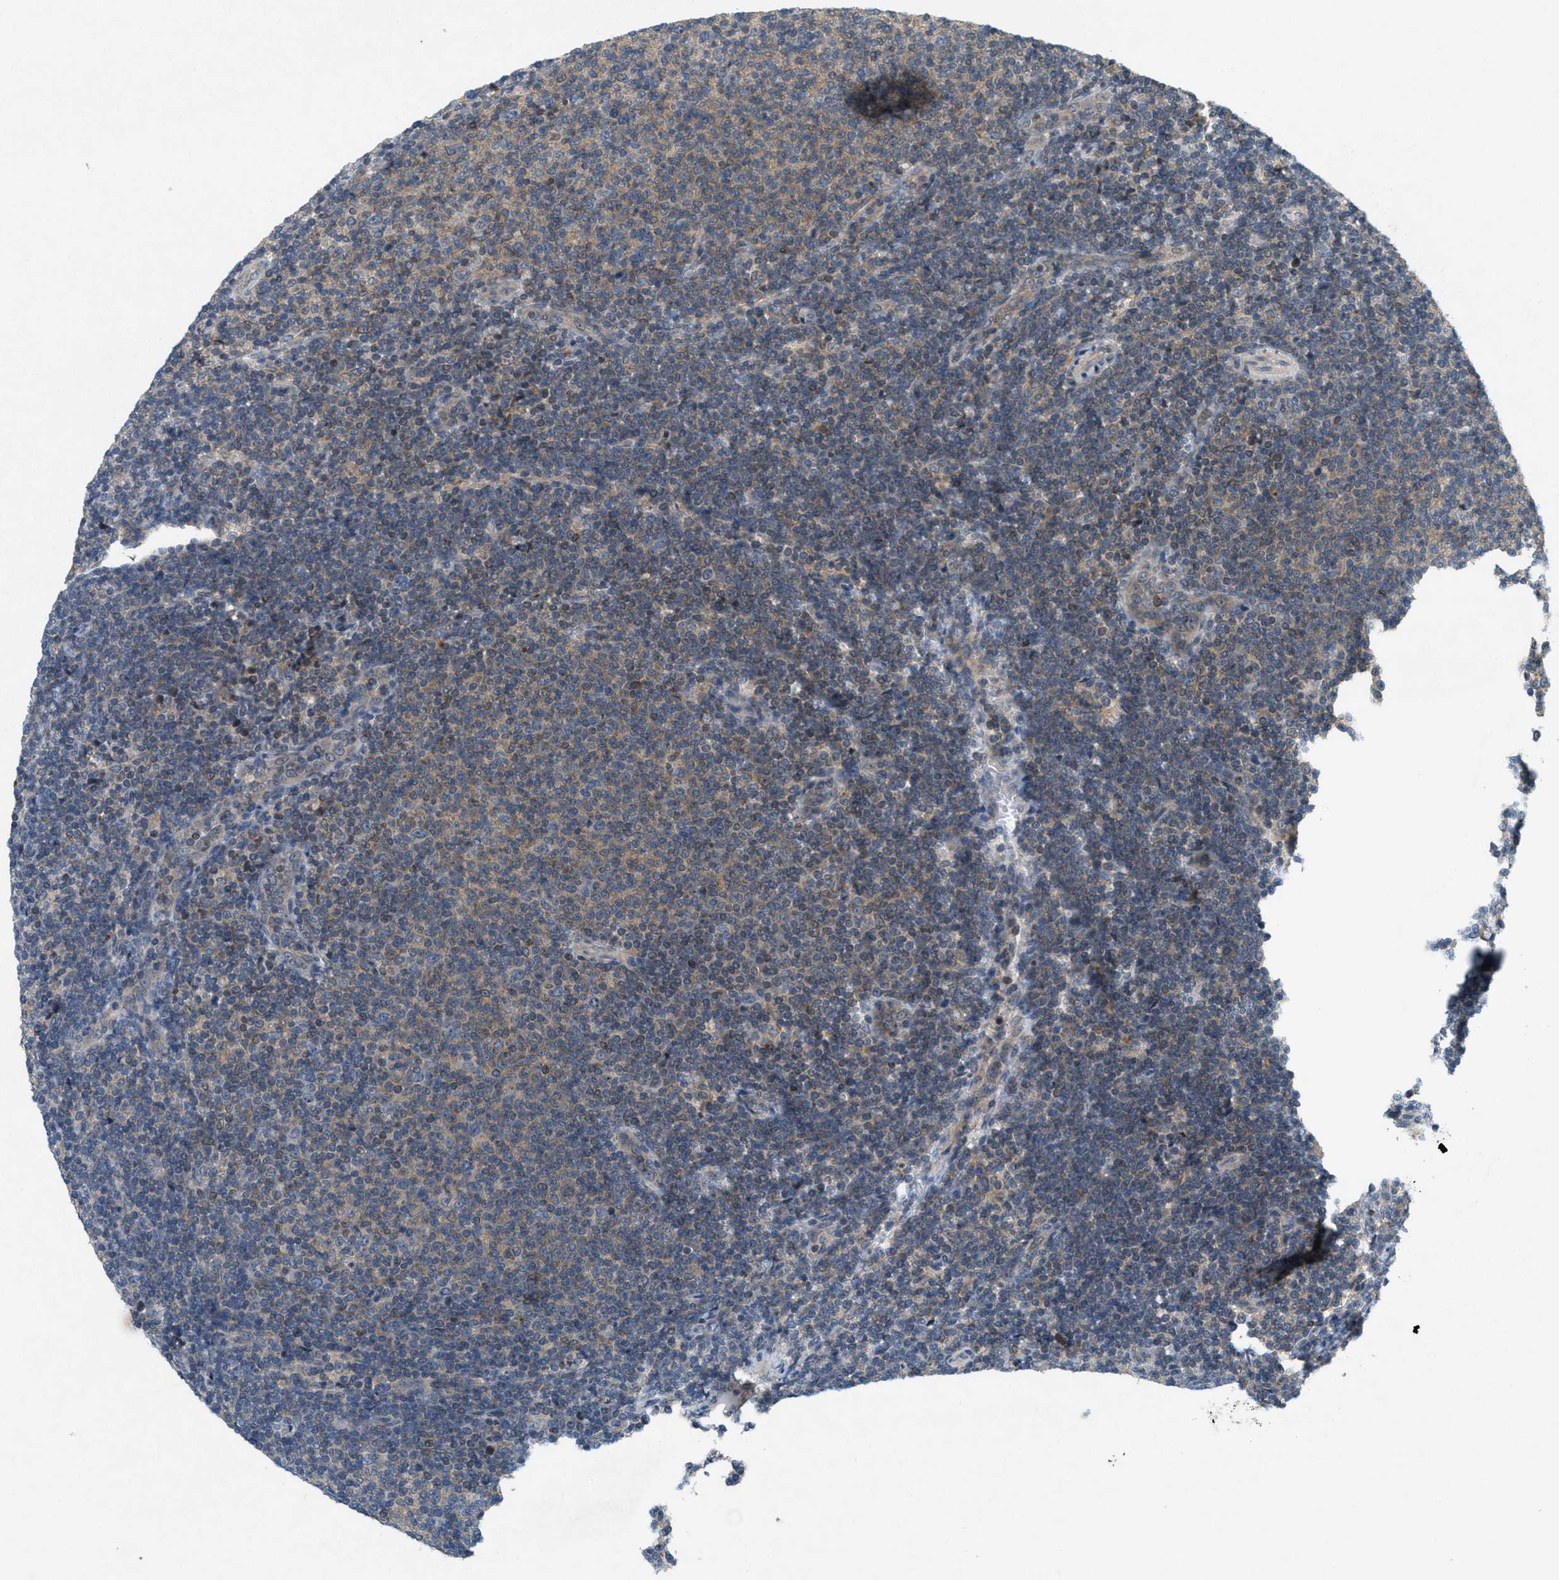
{"staining": {"intensity": "weak", "quantity": "25%-75%", "location": "cytoplasmic/membranous"}, "tissue": "lymphoma", "cell_type": "Tumor cells", "image_type": "cancer", "snomed": [{"axis": "morphology", "description": "Malignant lymphoma, non-Hodgkin's type, Low grade"}, {"axis": "topography", "description": "Lymph node"}], "caption": "Protein expression analysis of human lymphoma reveals weak cytoplasmic/membranous expression in approximately 25%-75% of tumor cells. (Stains: DAB in brown, nuclei in blue, Microscopy: brightfield microscopy at high magnification).", "gene": "SIGMAR1", "patient": {"sex": "male", "age": 66}}